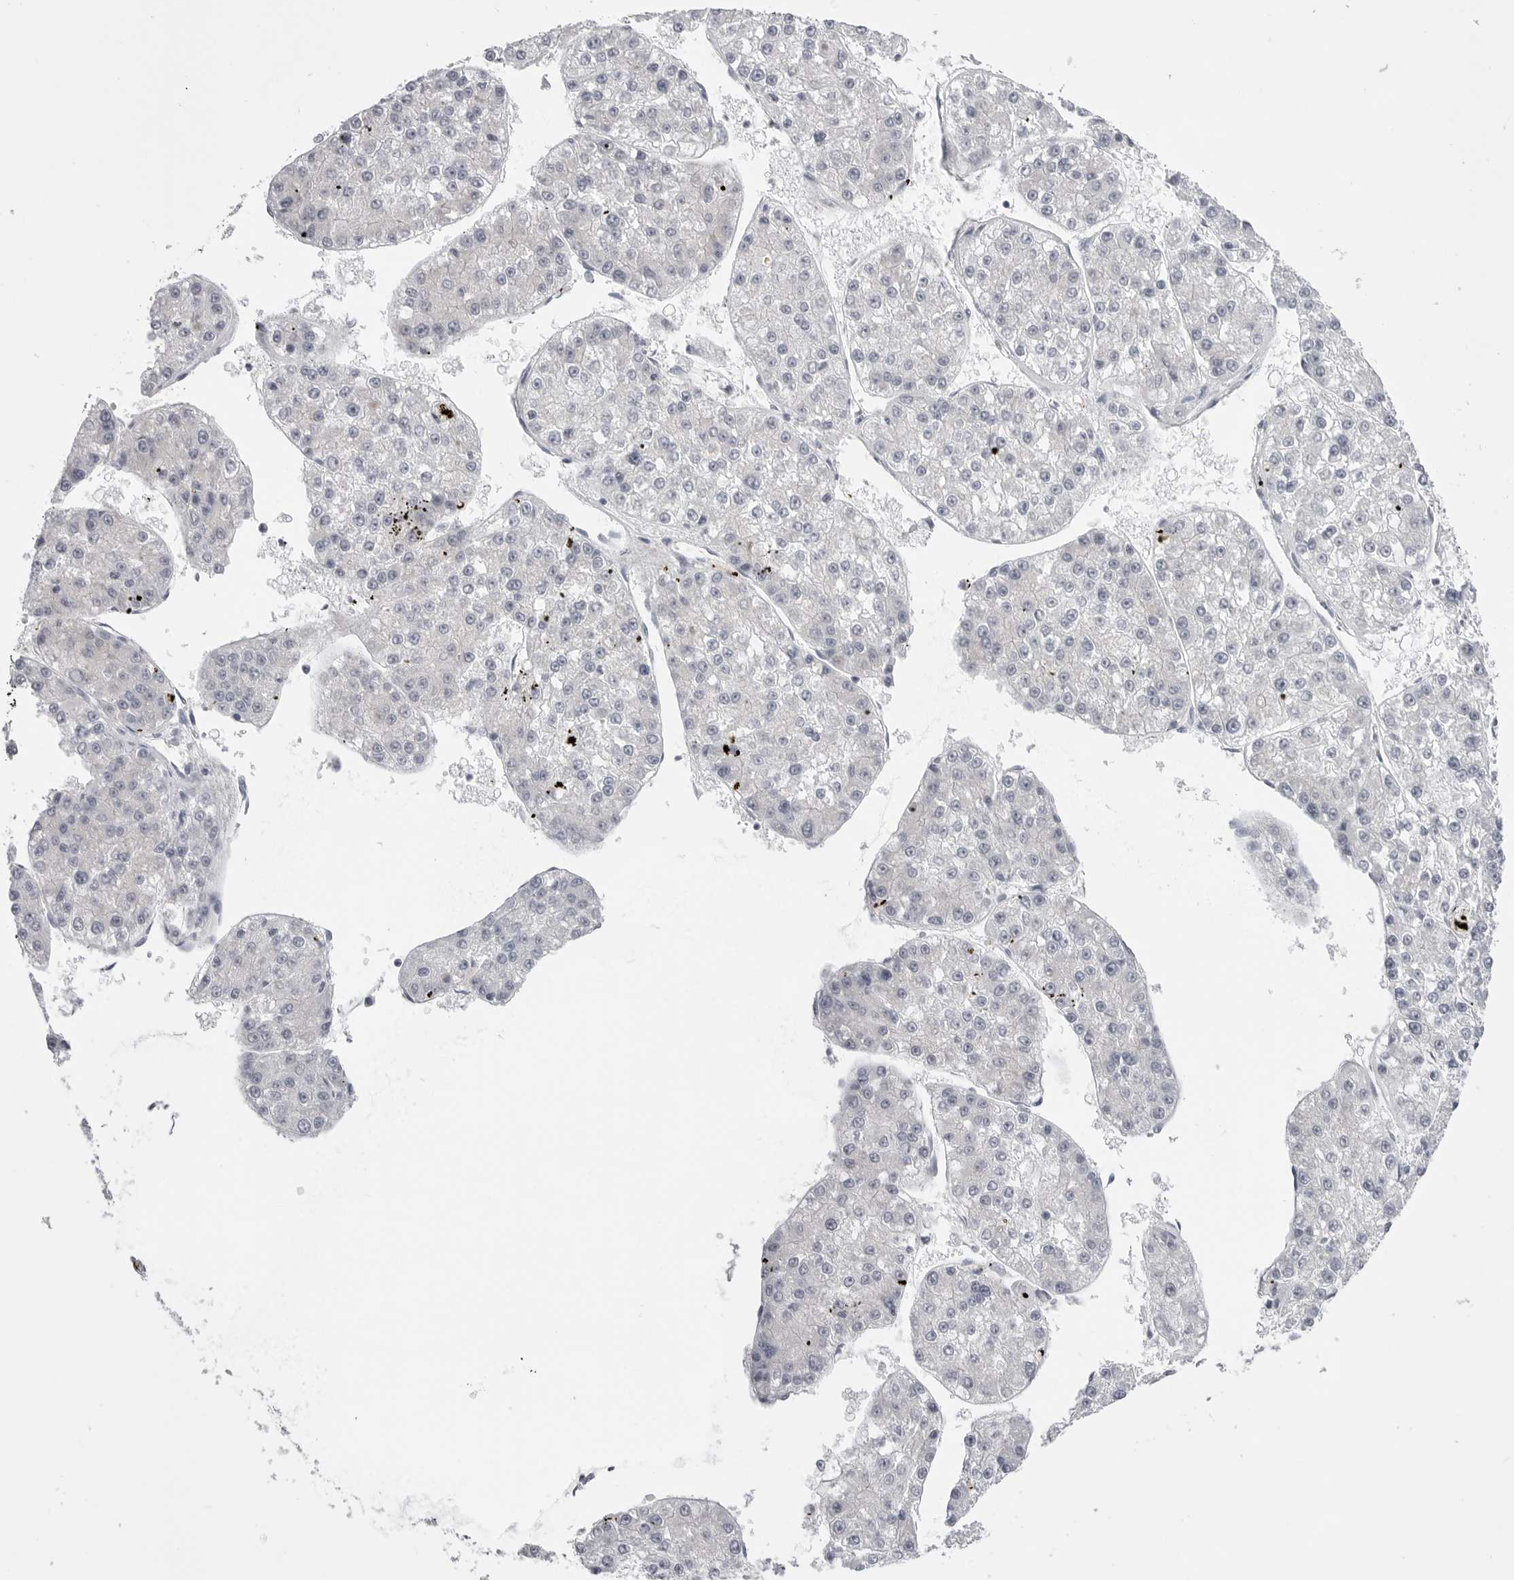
{"staining": {"intensity": "negative", "quantity": "none", "location": "none"}, "tissue": "liver cancer", "cell_type": "Tumor cells", "image_type": "cancer", "snomed": [{"axis": "morphology", "description": "Carcinoma, Hepatocellular, NOS"}, {"axis": "topography", "description": "Liver"}], "caption": "Protein analysis of liver cancer (hepatocellular carcinoma) exhibits no significant expression in tumor cells. (DAB immunohistochemistry, high magnification).", "gene": "TUFM", "patient": {"sex": "female", "age": 73}}